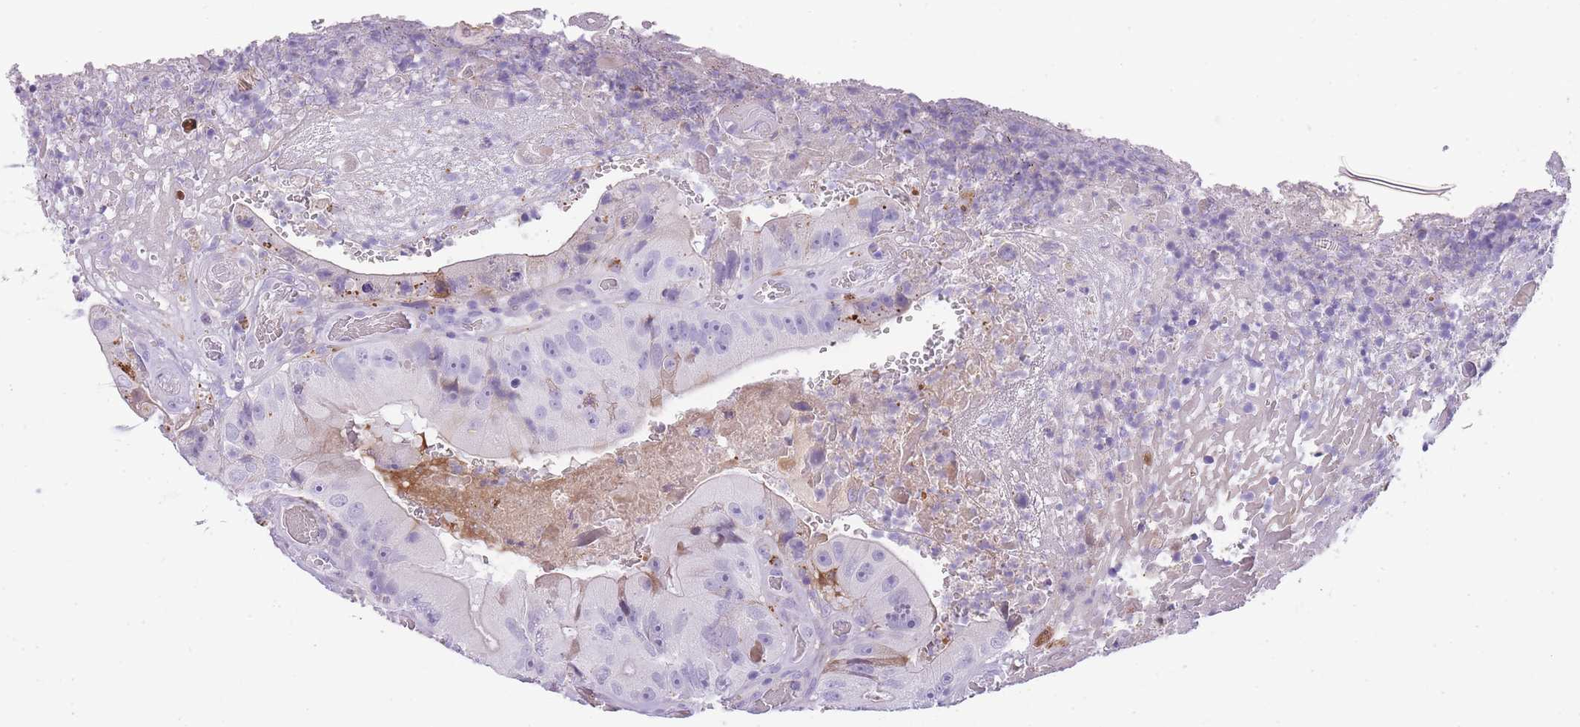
{"staining": {"intensity": "negative", "quantity": "none", "location": "none"}, "tissue": "colorectal cancer", "cell_type": "Tumor cells", "image_type": "cancer", "snomed": [{"axis": "morphology", "description": "Adenocarcinoma, NOS"}, {"axis": "topography", "description": "Colon"}], "caption": "IHC of adenocarcinoma (colorectal) exhibits no positivity in tumor cells.", "gene": "GNAT1", "patient": {"sex": "female", "age": 86}}